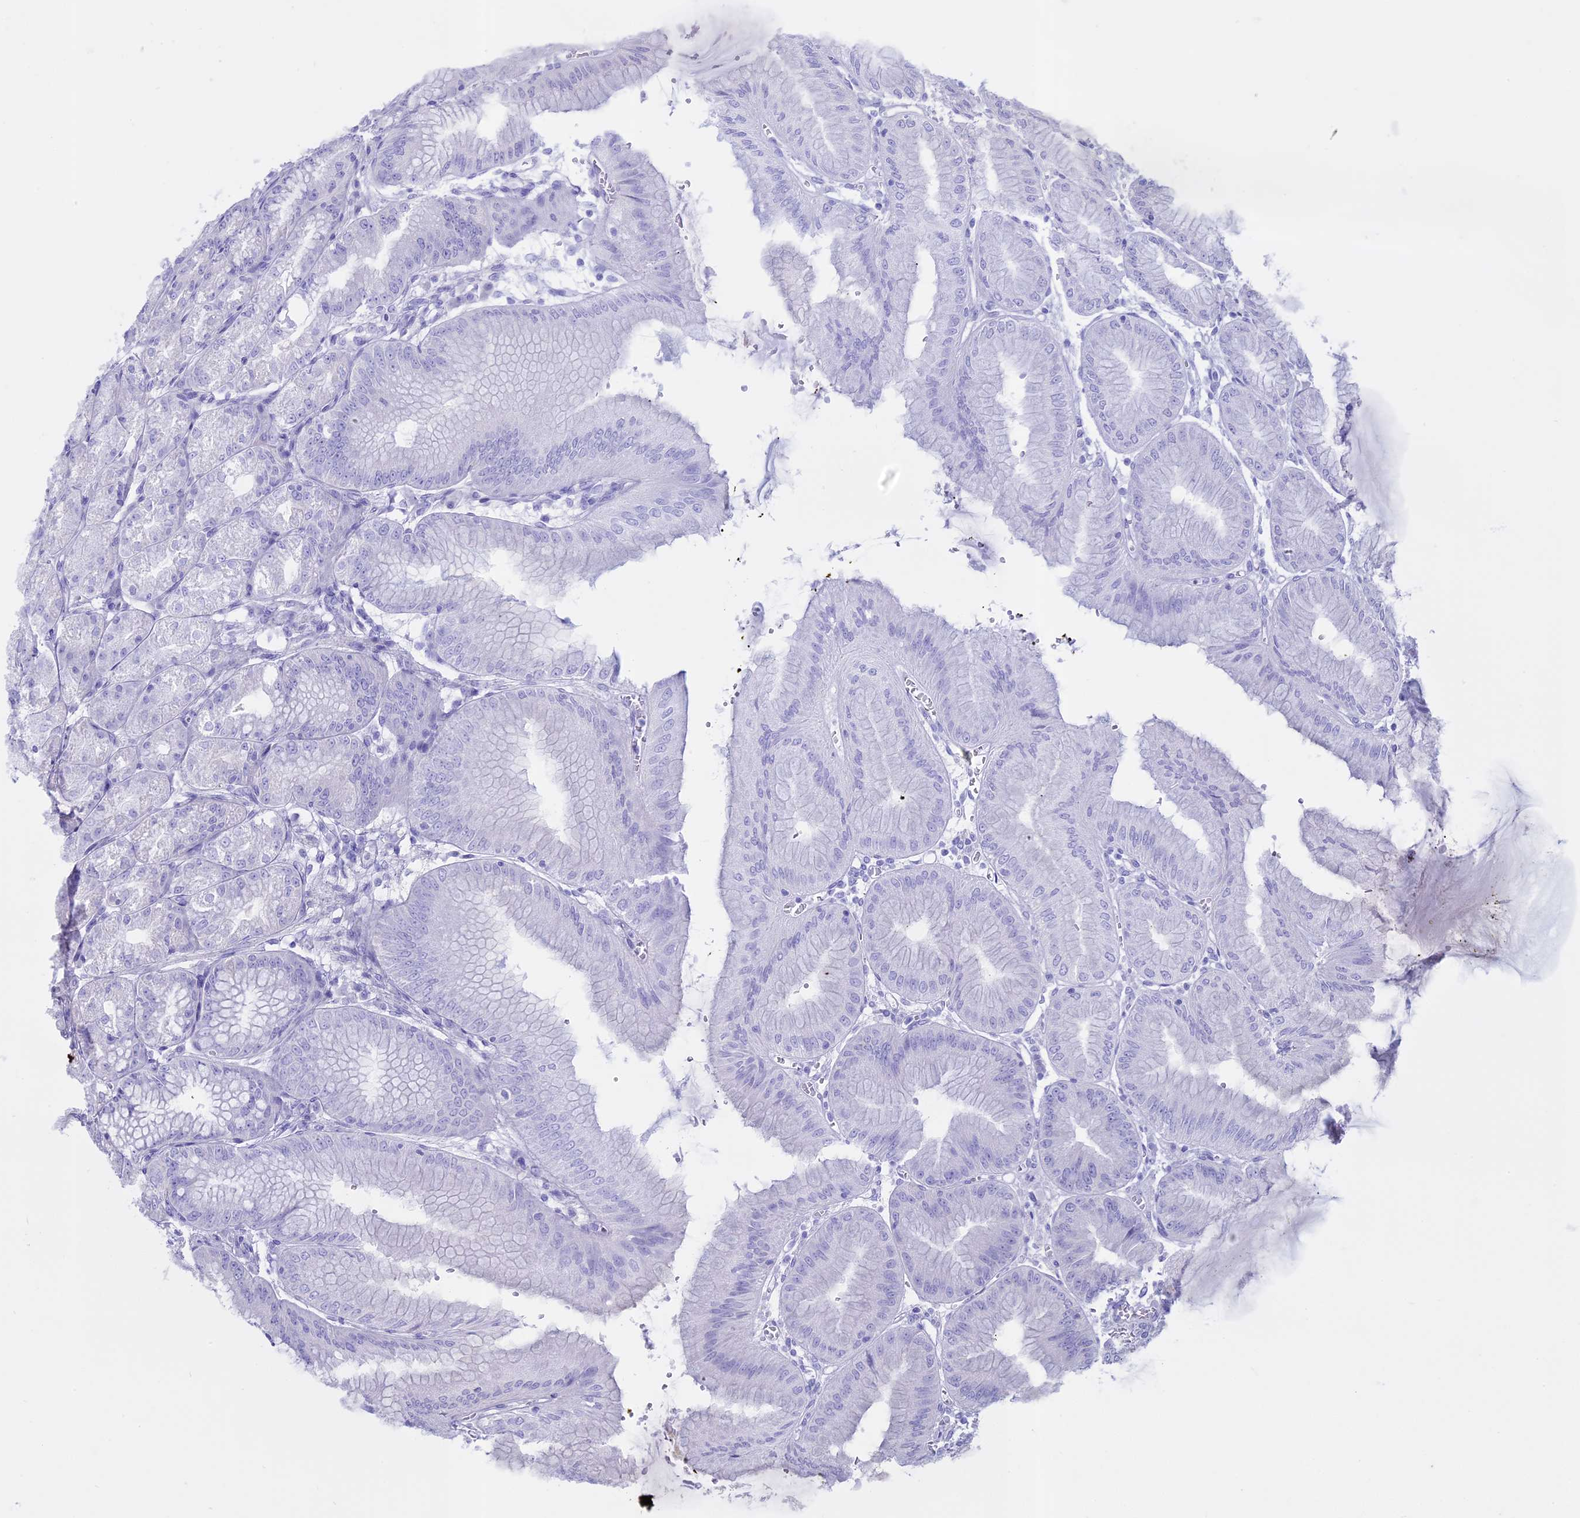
{"staining": {"intensity": "weak", "quantity": "<25%", "location": "cytoplasmic/membranous"}, "tissue": "stomach", "cell_type": "Glandular cells", "image_type": "normal", "snomed": [{"axis": "morphology", "description": "Normal tissue, NOS"}, {"axis": "topography", "description": "Stomach, lower"}], "caption": "This is an IHC histopathology image of normal stomach. There is no staining in glandular cells.", "gene": "AHCYL1", "patient": {"sex": "male", "age": 71}}